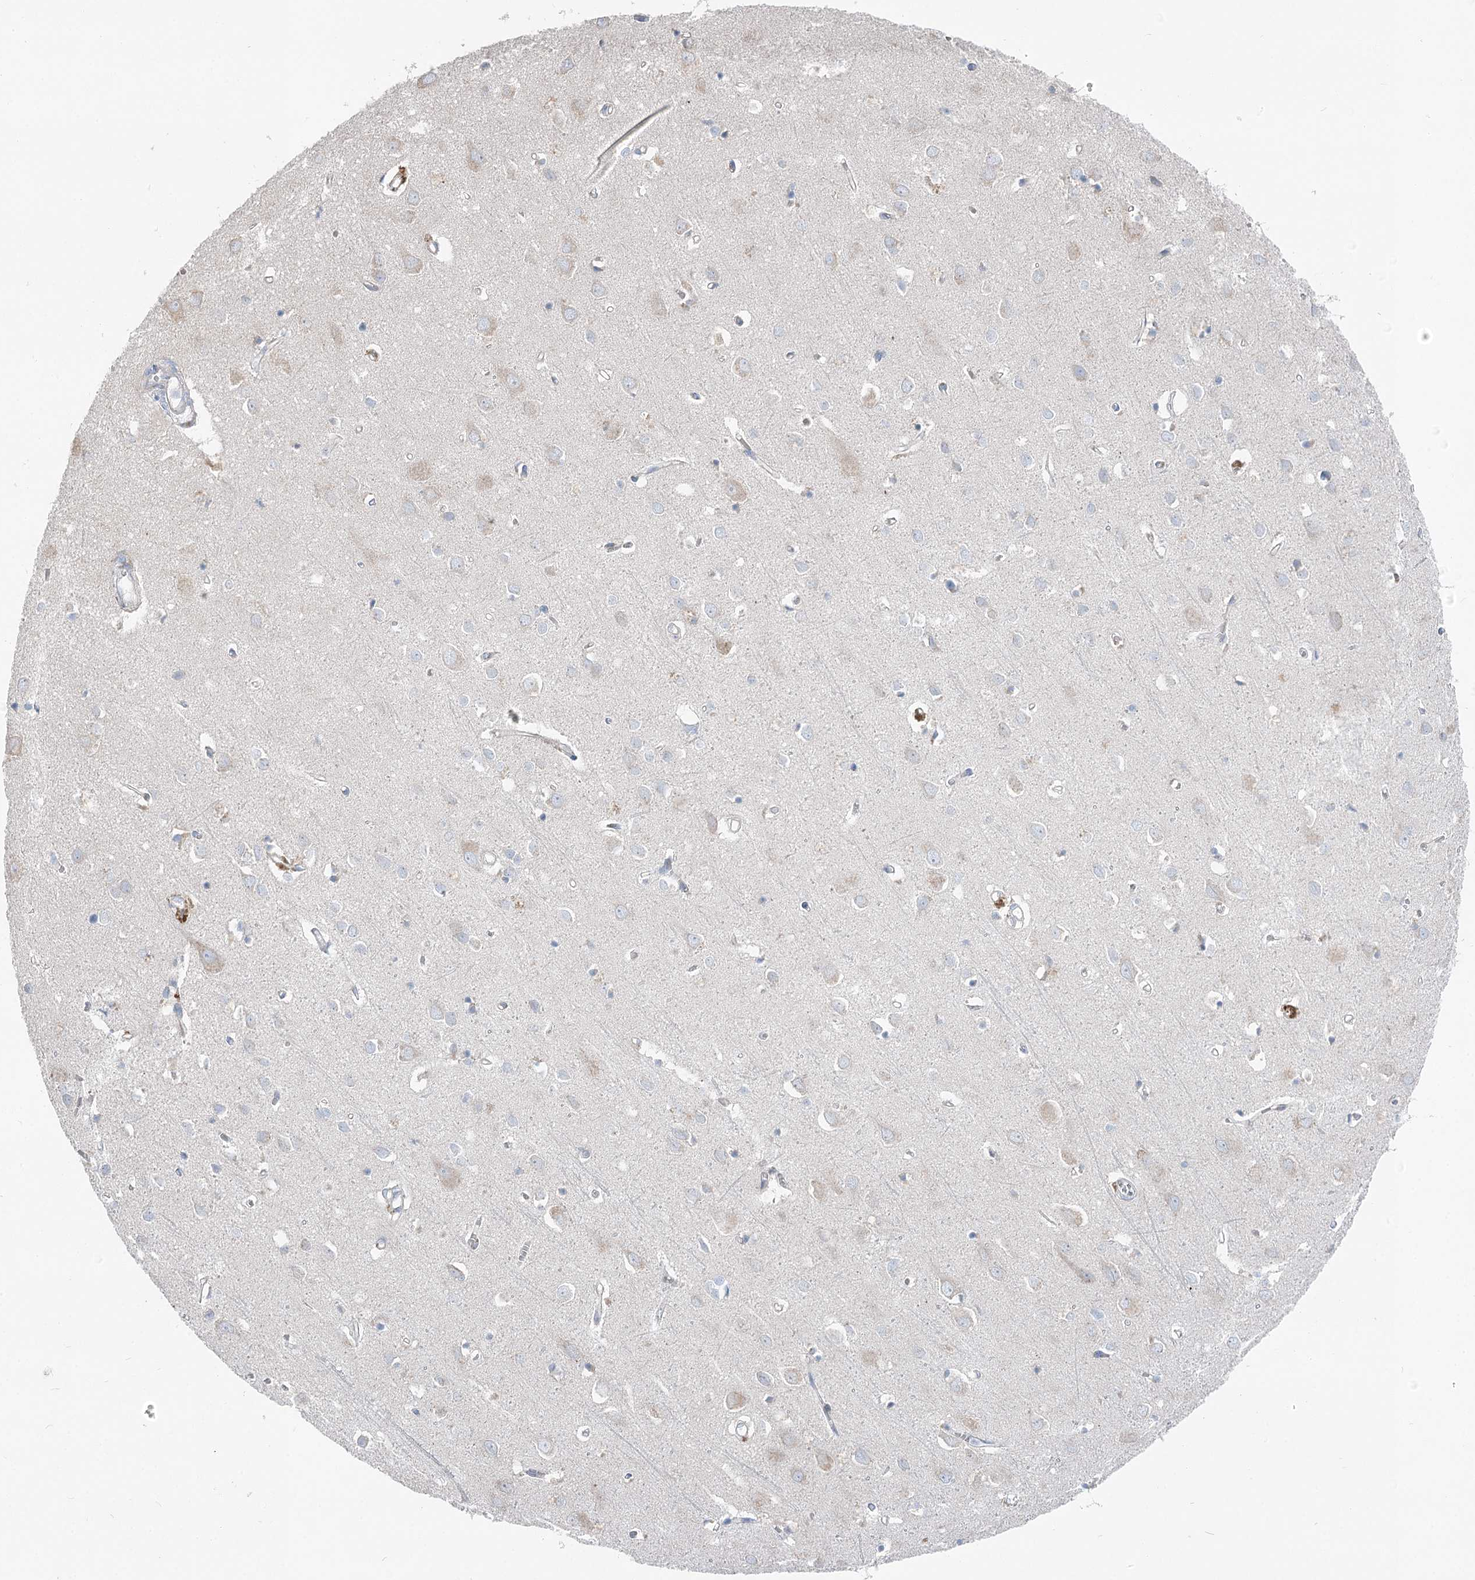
{"staining": {"intensity": "negative", "quantity": "none", "location": "none"}, "tissue": "cerebral cortex", "cell_type": "Endothelial cells", "image_type": "normal", "snomed": [{"axis": "morphology", "description": "Normal tissue, NOS"}, {"axis": "topography", "description": "Cerebral cortex"}], "caption": "IHC image of unremarkable cerebral cortex: human cerebral cortex stained with DAB (3,3'-diaminobenzidine) reveals no significant protein positivity in endothelial cells. (Brightfield microscopy of DAB immunohistochemistry (IHC) at high magnification).", "gene": "POGLUT1", "patient": {"sex": "female", "age": 64}}